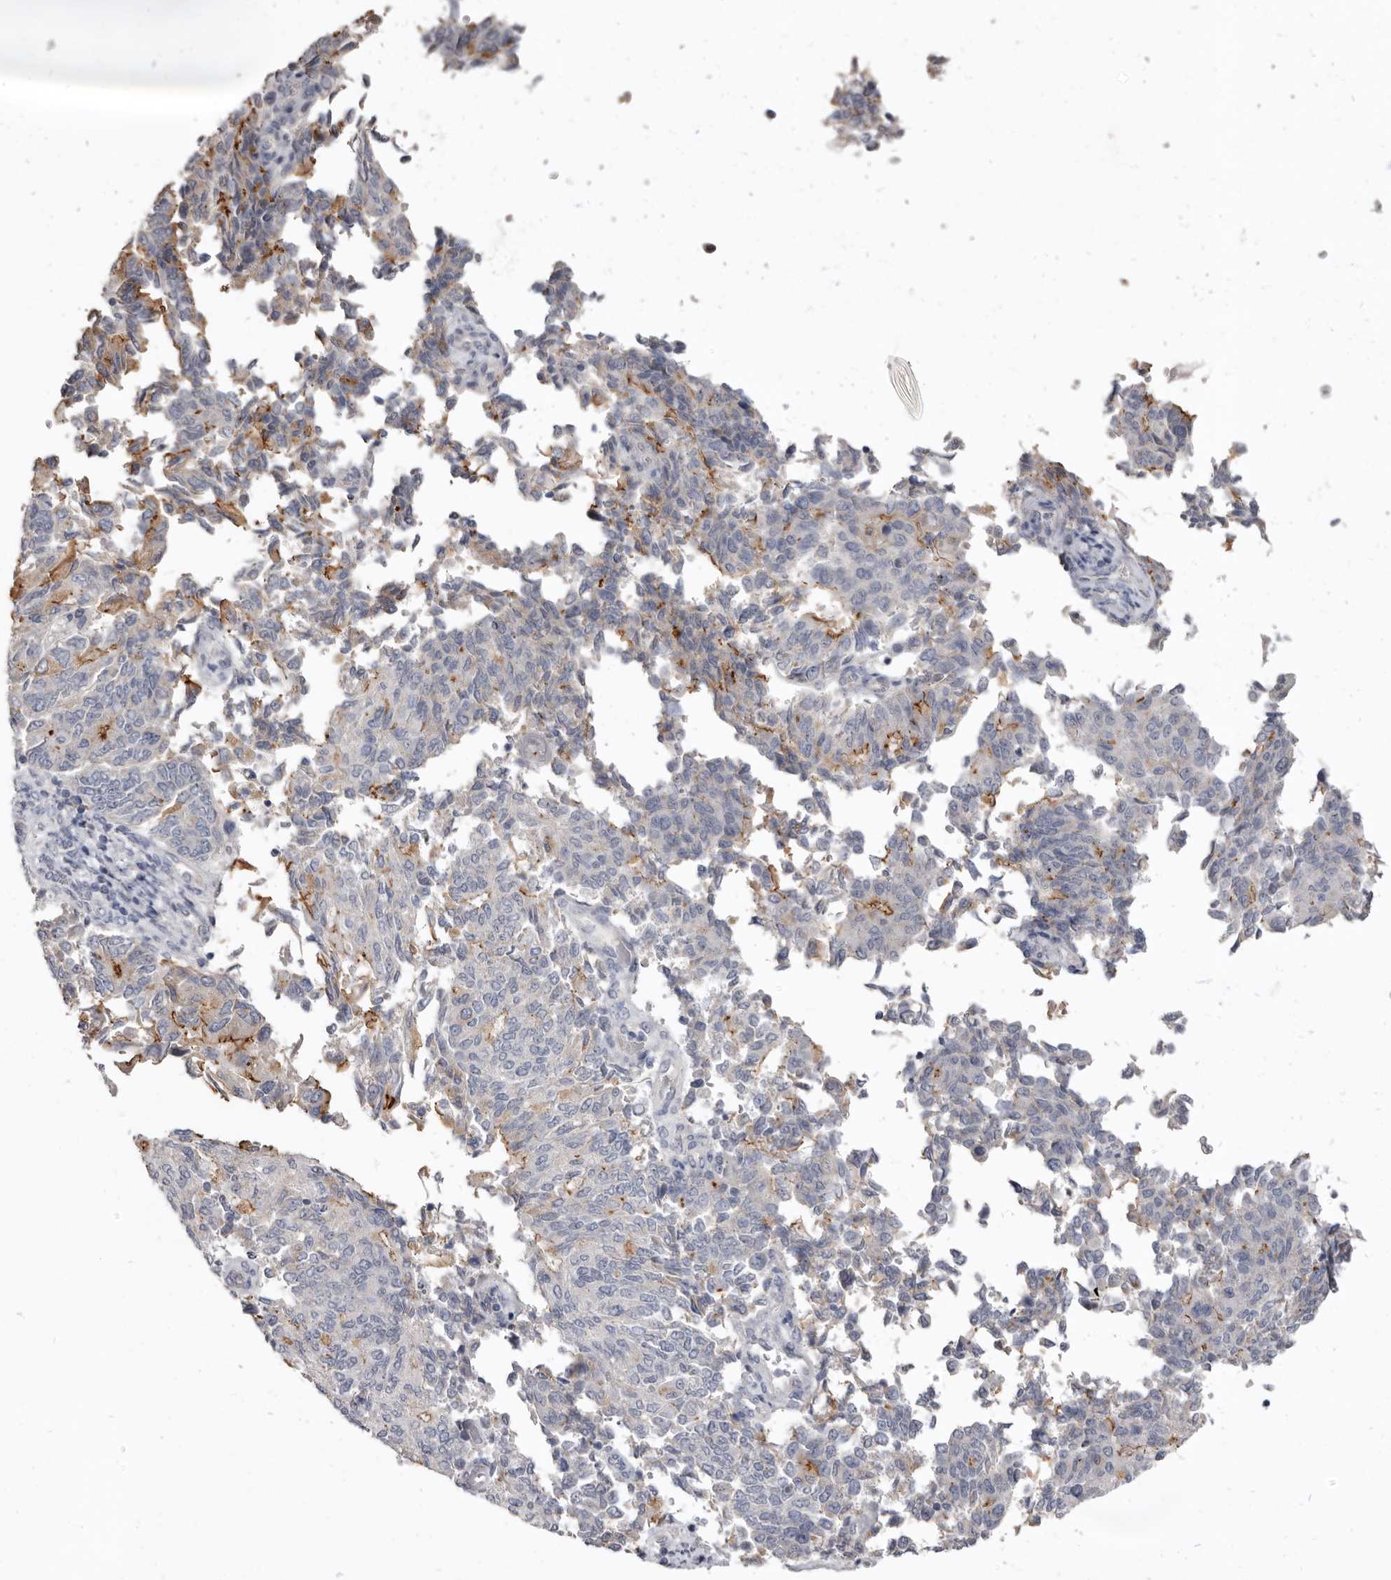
{"staining": {"intensity": "moderate", "quantity": "<25%", "location": "cytoplasmic/membranous"}, "tissue": "endometrial cancer", "cell_type": "Tumor cells", "image_type": "cancer", "snomed": [{"axis": "morphology", "description": "Adenocarcinoma, NOS"}, {"axis": "topography", "description": "Endometrium"}], "caption": "IHC image of adenocarcinoma (endometrial) stained for a protein (brown), which shows low levels of moderate cytoplasmic/membranous staining in approximately <25% of tumor cells.", "gene": "CGN", "patient": {"sex": "female", "age": 80}}